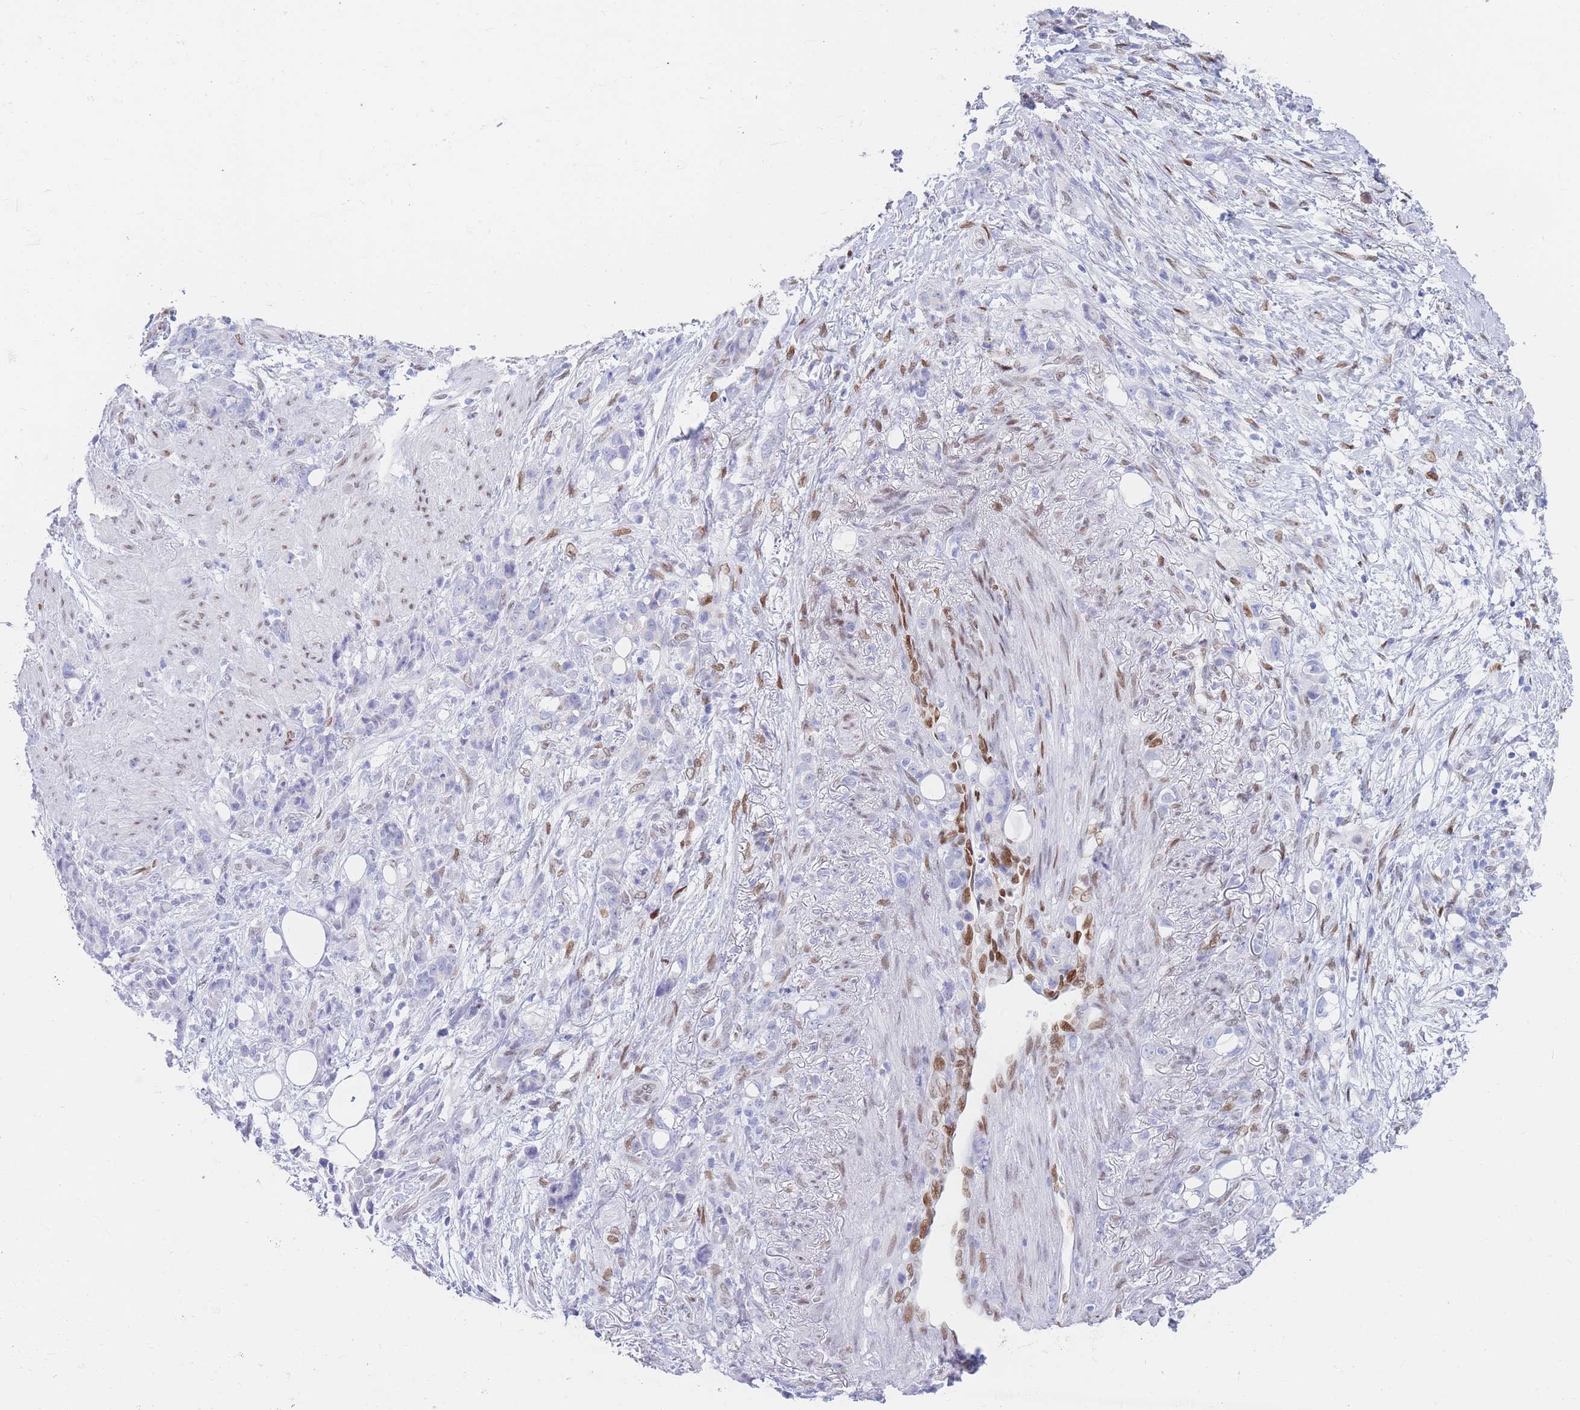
{"staining": {"intensity": "negative", "quantity": "none", "location": "none"}, "tissue": "stomach cancer", "cell_type": "Tumor cells", "image_type": "cancer", "snomed": [{"axis": "morphology", "description": "Normal tissue, NOS"}, {"axis": "morphology", "description": "Adenocarcinoma, NOS"}, {"axis": "topography", "description": "Stomach"}], "caption": "DAB (3,3'-diaminobenzidine) immunohistochemical staining of stomach cancer demonstrates no significant staining in tumor cells.", "gene": "PSMB5", "patient": {"sex": "female", "age": 79}}